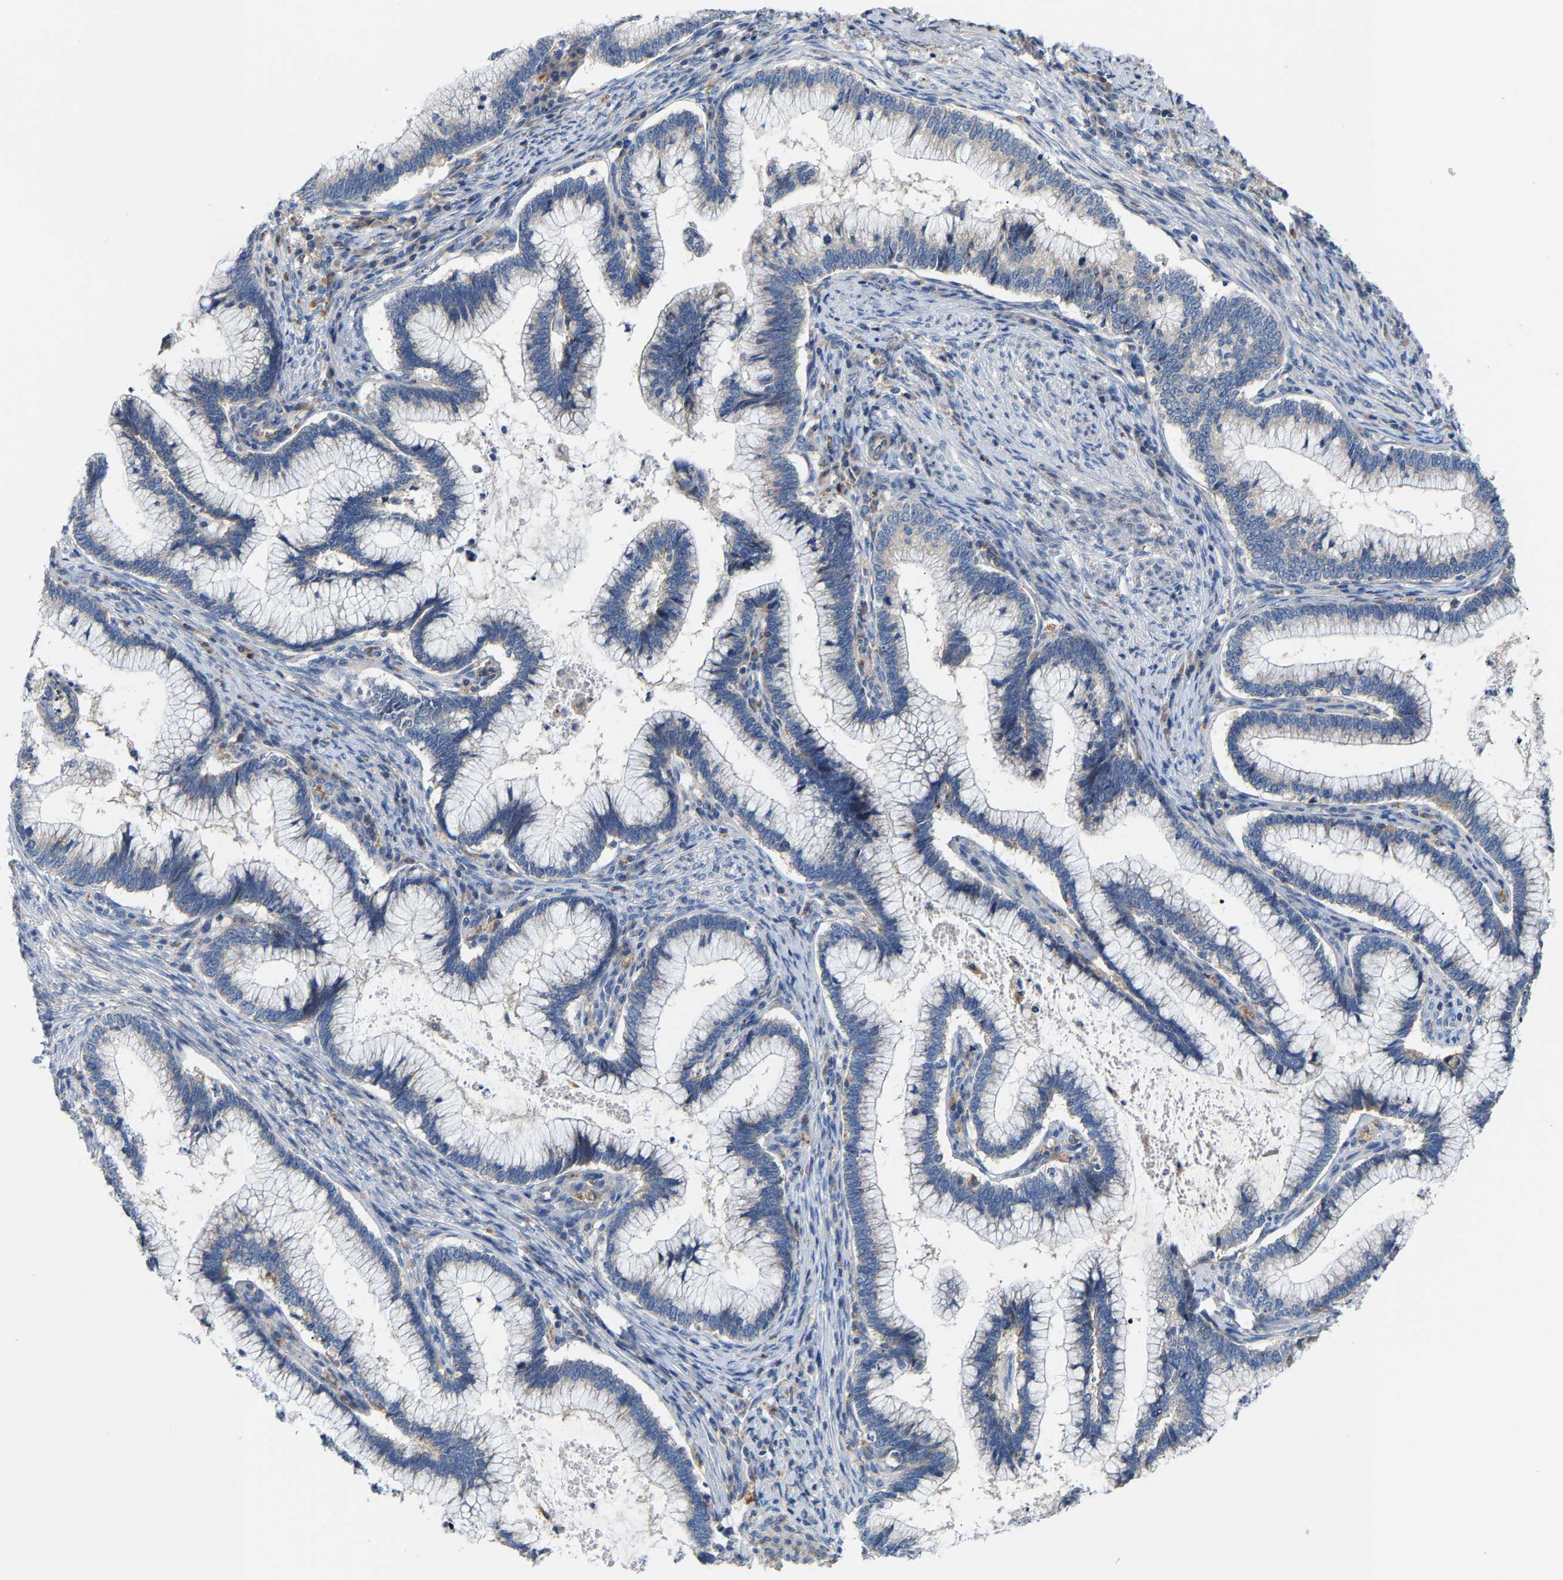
{"staining": {"intensity": "negative", "quantity": "none", "location": "none"}, "tissue": "cervical cancer", "cell_type": "Tumor cells", "image_type": "cancer", "snomed": [{"axis": "morphology", "description": "Adenocarcinoma, NOS"}, {"axis": "topography", "description": "Cervix"}], "caption": "IHC of human cervical cancer displays no positivity in tumor cells. (DAB immunohistochemistry (IHC) visualized using brightfield microscopy, high magnification).", "gene": "CCDC171", "patient": {"sex": "female", "age": 36}}